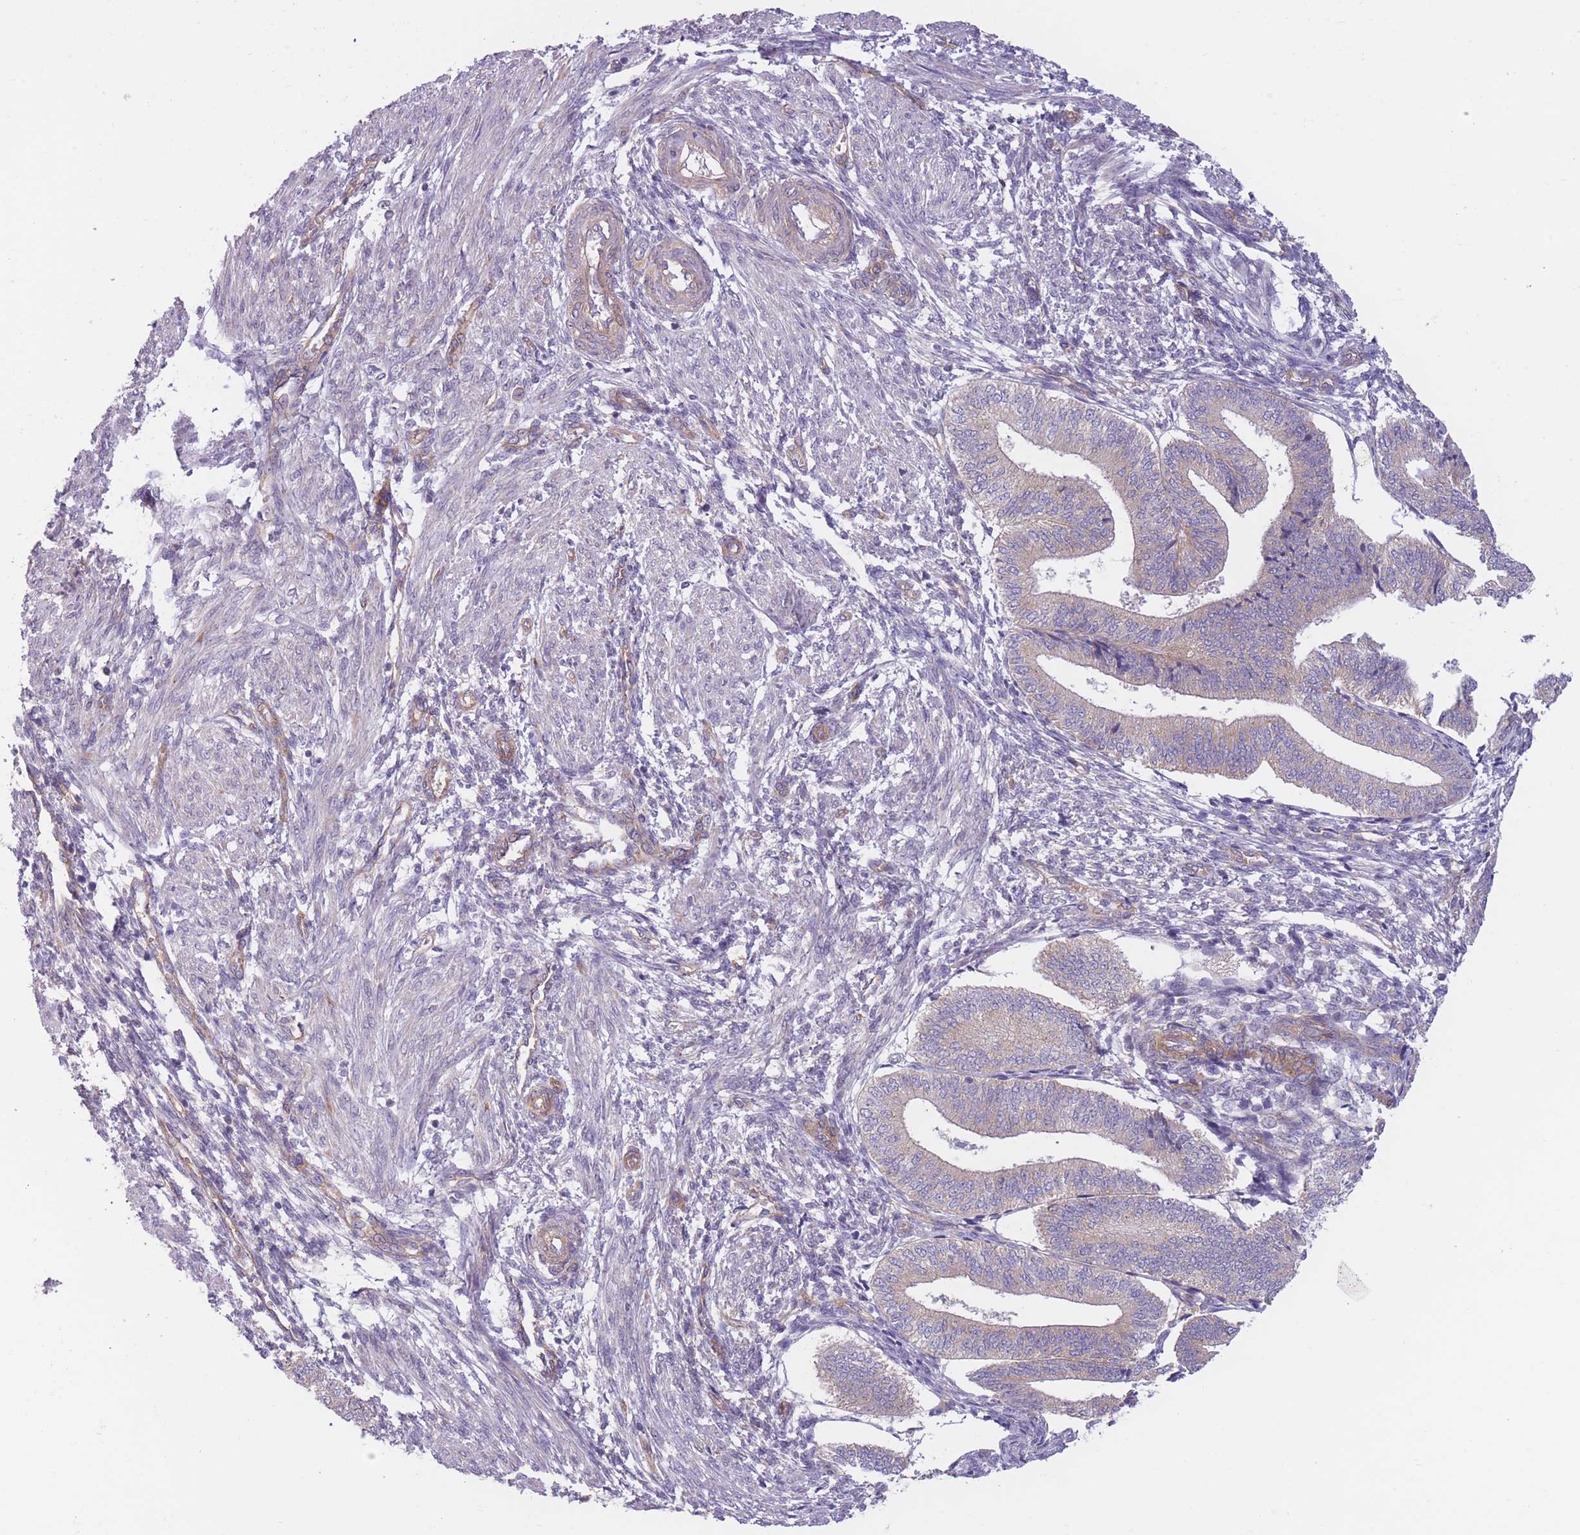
{"staining": {"intensity": "negative", "quantity": "none", "location": "none"}, "tissue": "endometrium", "cell_type": "Cells in endometrial stroma", "image_type": "normal", "snomed": [{"axis": "morphology", "description": "Normal tissue, NOS"}, {"axis": "topography", "description": "Endometrium"}], "caption": "Cells in endometrial stroma are negative for brown protein staining in unremarkable endometrium. Brightfield microscopy of immunohistochemistry (IHC) stained with DAB (3,3'-diaminobenzidine) (brown) and hematoxylin (blue), captured at high magnification.", "gene": "SERPINB3", "patient": {"sex": "female", "age": 34}}